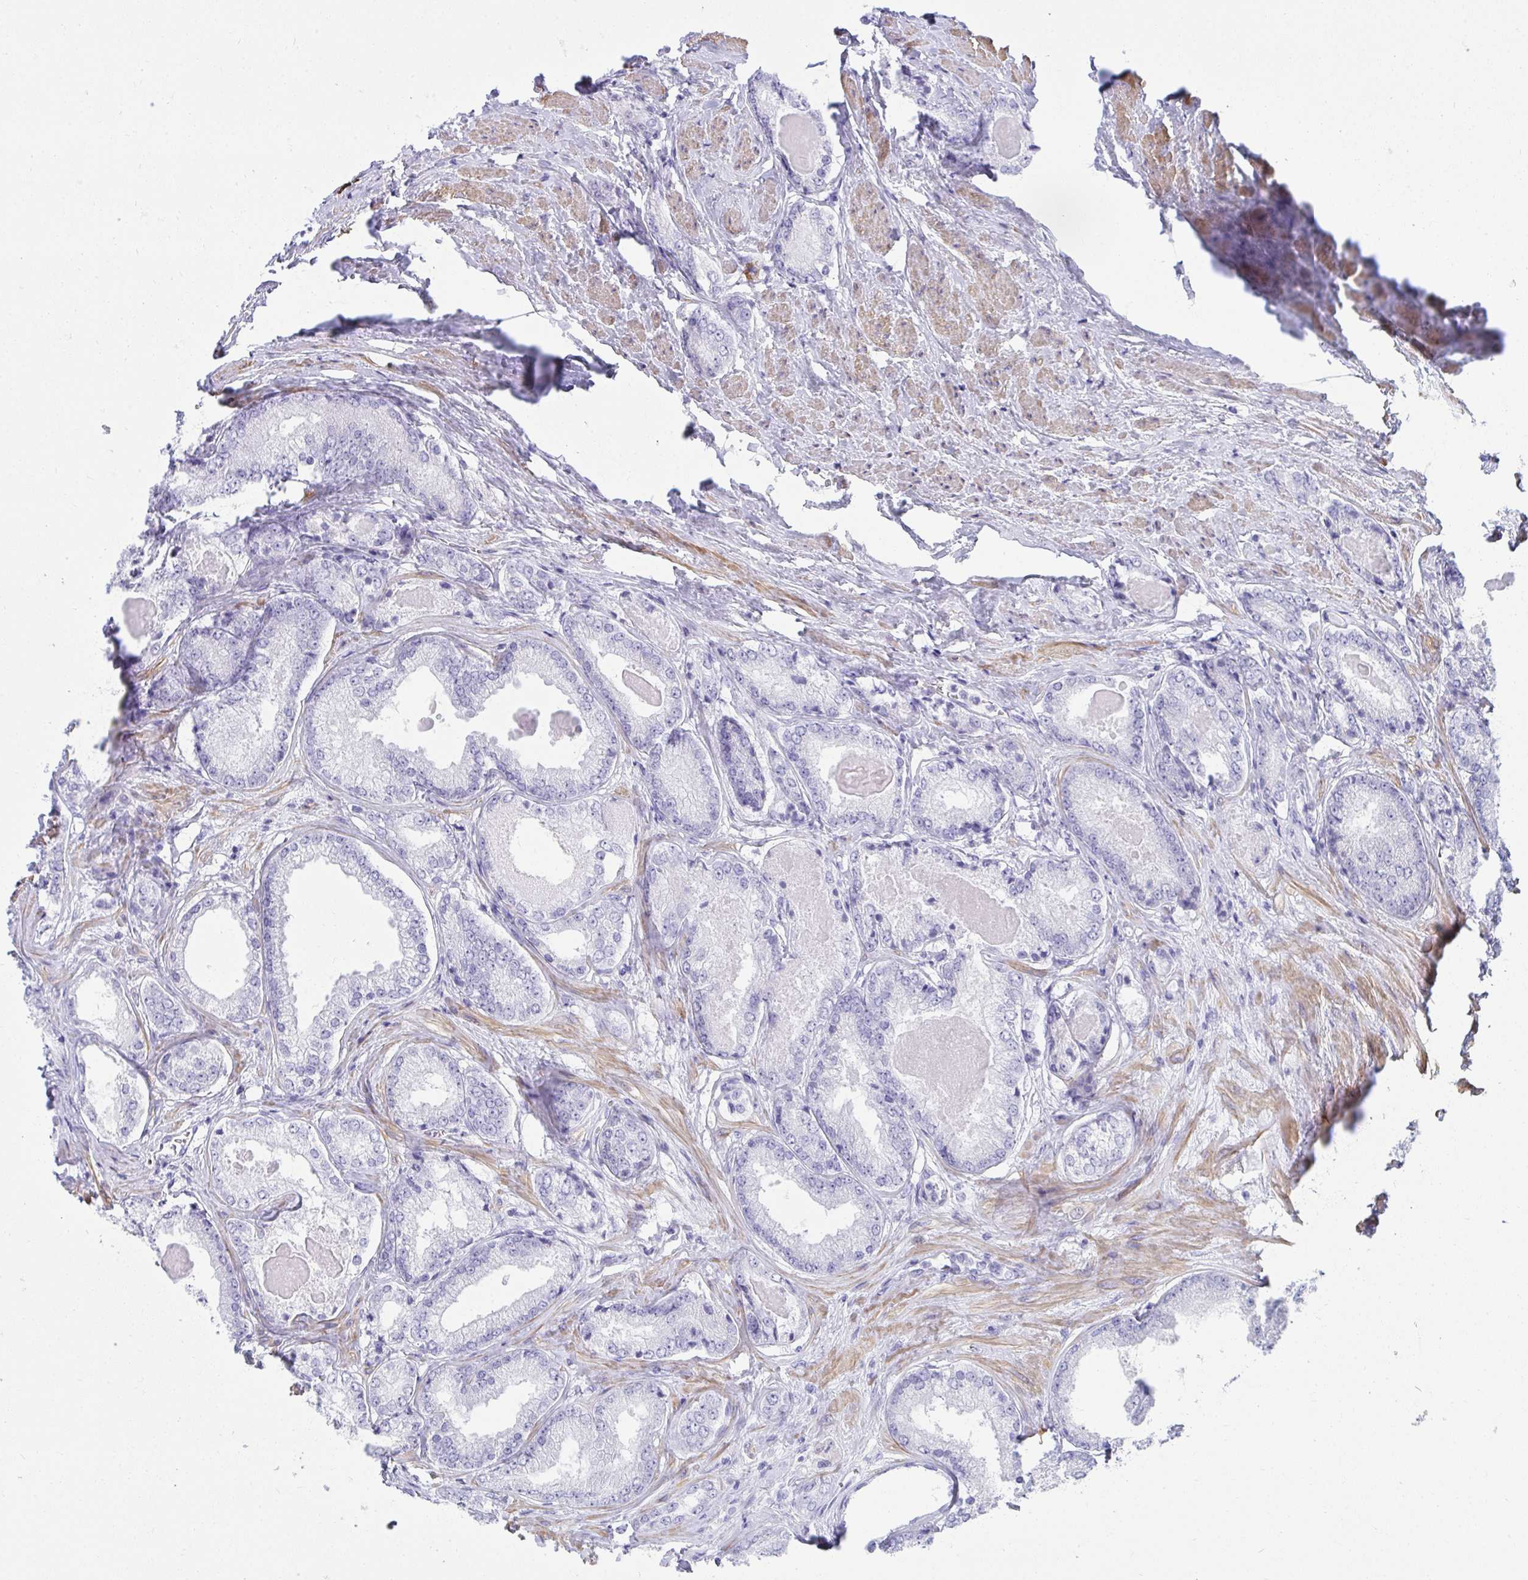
{"staining": {"intensity": "negative", "quantity": "none", "location": "none"}, "tissue": "prostate cancer", "cell_type": "Tumor cells", "image_type": "cancer", "snomed": [{"axis": "morphology", "description": "Adenocarcinoma, NOS"}, {"axis": "morphology", "description": "Adenocarcinoma, Low grade"}, {"axis": "topography", "description": "Prostate"}], "caption": "The micrograph exhibits no staining of tumor cells in prostate cancer (adenocarcinoma).", "gene": "PUS7L", "patient": {"sex": "male", "age": 68}}